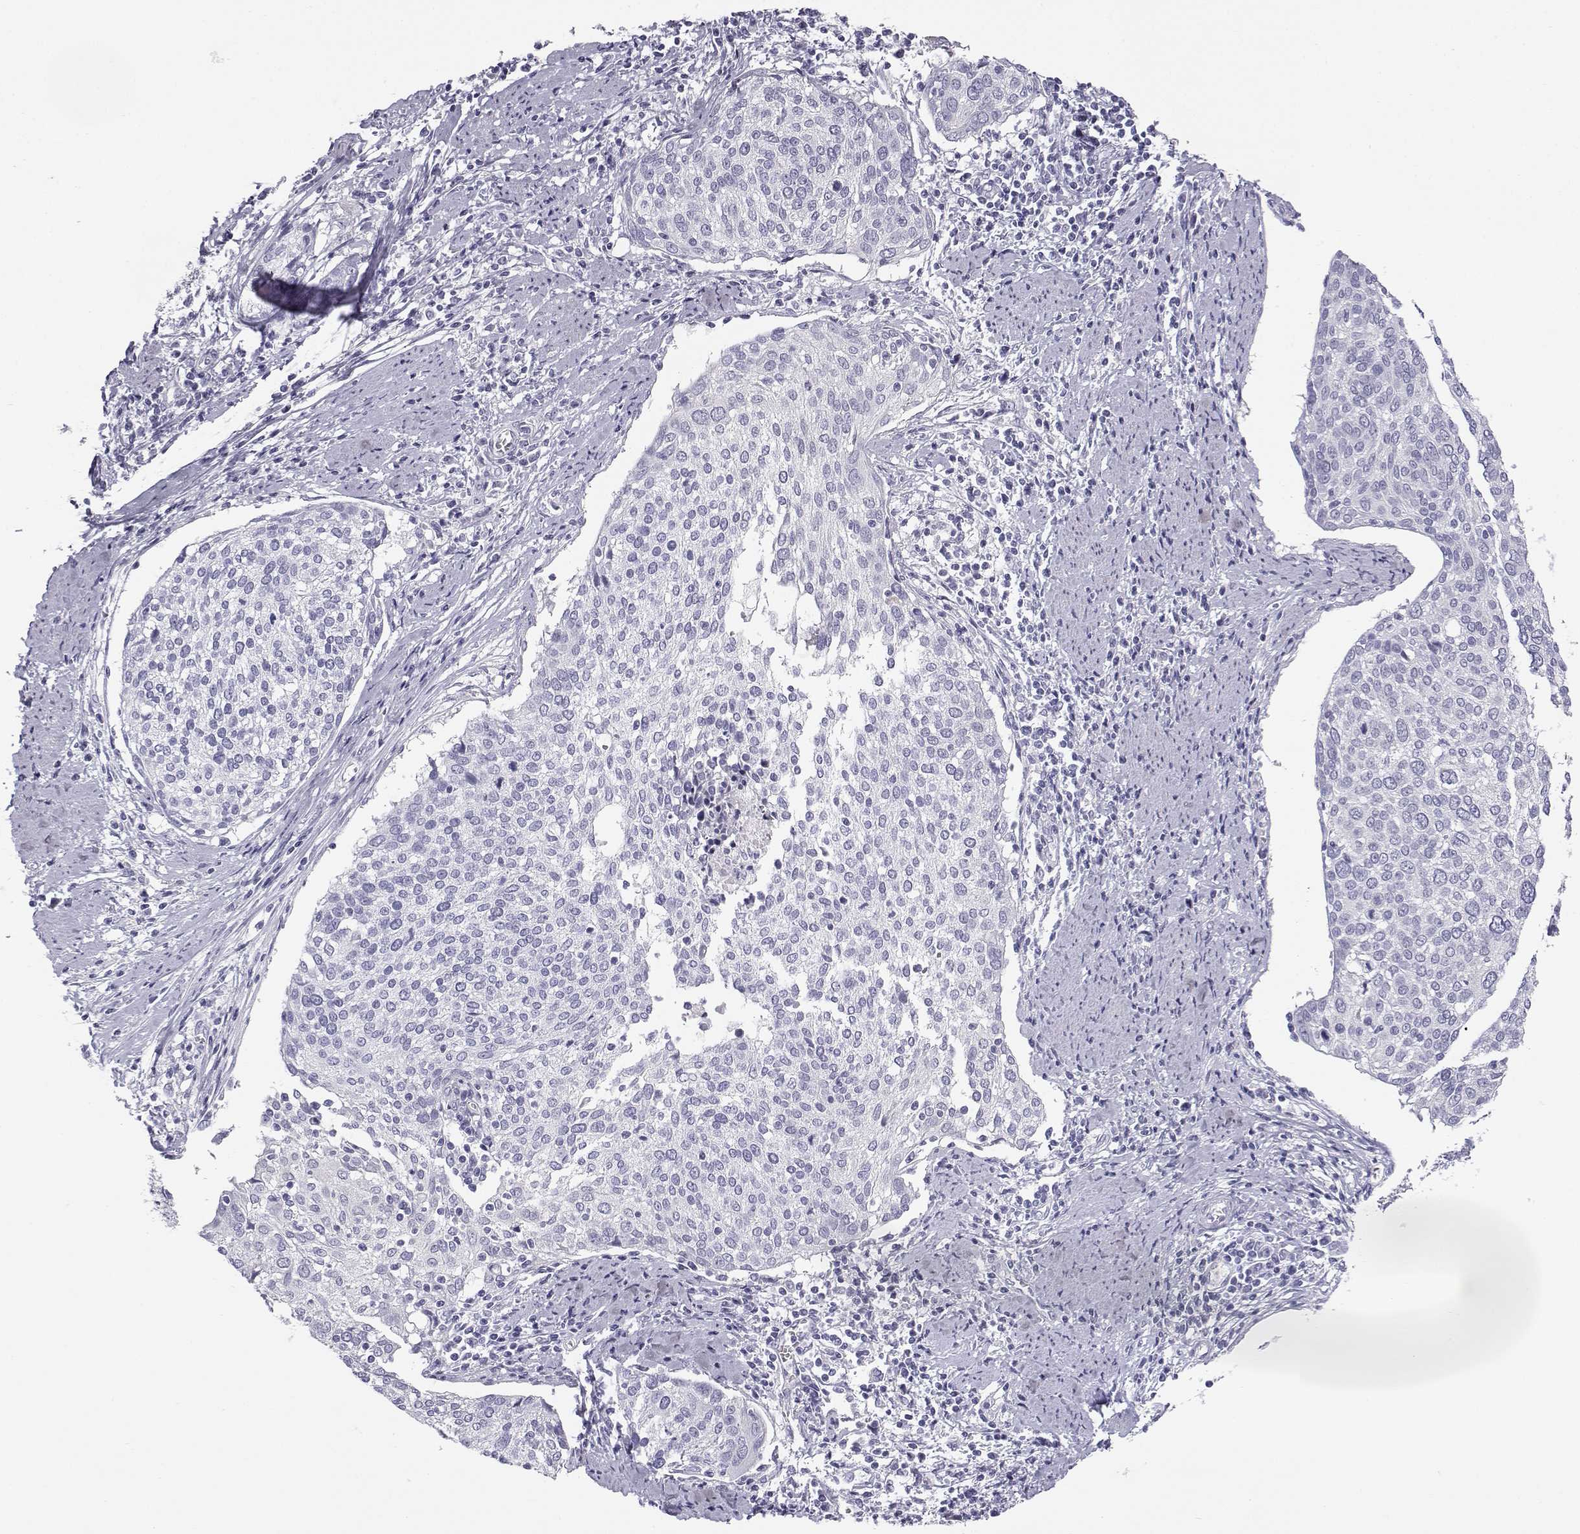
{"staining": {"intensity": "negative", "quantity": "none", "location": "none"}, "tissue": "cervical cancer", "cell_type": "Tumor cells", "image_type": "cancer", "snomed": [{"axis": "morphology", "description": "Squamous cell carcinoma, NOS"}, {"axis": "topography", "description": "Cervix"}], "caption": "IHC histopathology image of neoplastic tissue: human cervical cancer (squamous cell carcinoma) stained with DAB demonstrates no significant protein positivity in tumor cells.", "gene": "KCNMB4", "patient": {"sex": "female", "age": 39}}